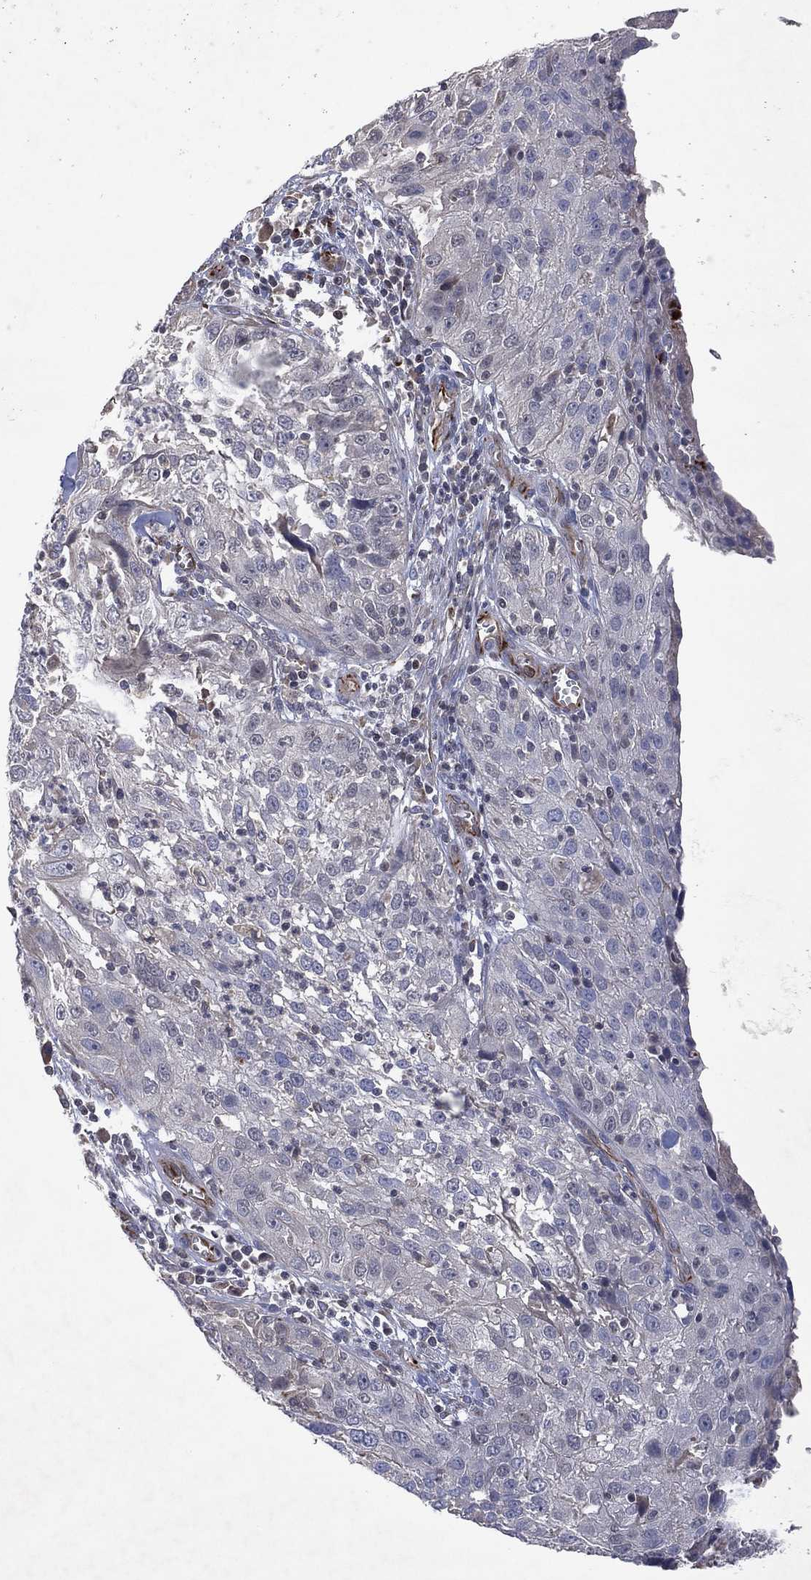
{"staining": {"intensity": "negative", "quantity": "none", "location": "none"}, "tissue": "cervical cancer", "cell_type": "Tumor cells", "image_type": "cancer", "snomed": [{"axis": "morphology", "description": "Squamous cell carcinoma, NOS"}, {"axis": "topography", "description": "Cervix"}], "caption": "There is no significant expression in tumor cells of cervical squamous cell carcinoma.", "gene": "FLI1", "patient": {"sex": "female", "age": 32}}